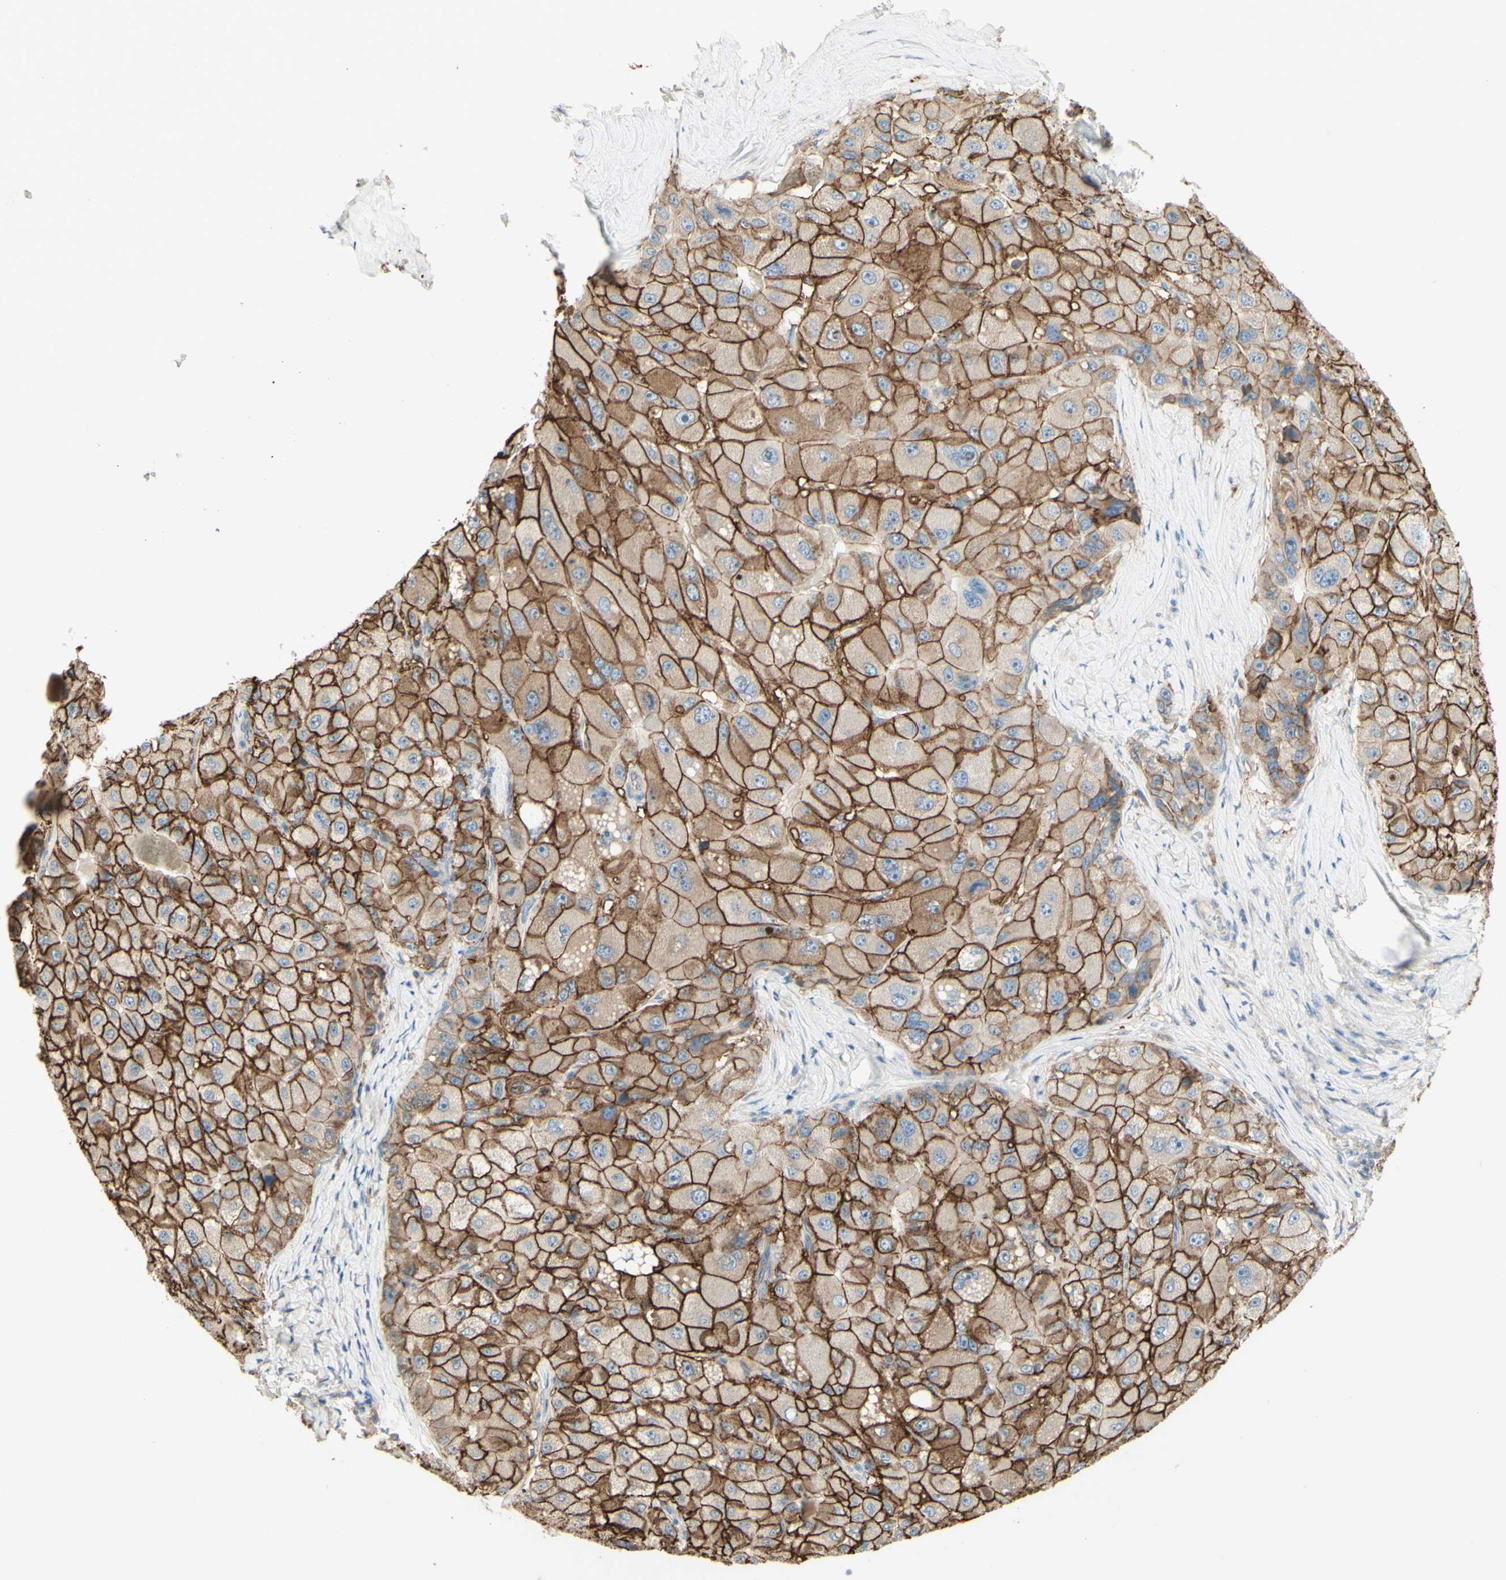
{"staining": {"intensity": "moderate", "quantity": ">75%", "location": "cytoplasmic/membranous"}, "tissue": "liver cancer", "cell_type": "Tumor cells", "image_type": "cancer", "snomed": [{"axis": "morphology", "description": "Carcinoma, Hepatocellular, NOS"}, {"axis": "topography", "description": "Liver"}], "caption": "IHC image of neoplastic tissue: hepatocellular carcinoma (liver) stained using immunohistochemistry (IHC) displays medium levels of moderate protein expression localized specifically in the cytoplasmic/membranous of tumor cells, appearing as a cytoplasmic/membranous brown color.", "gene": "RNF149", "patient": {"sex": "male", "age": 80}}